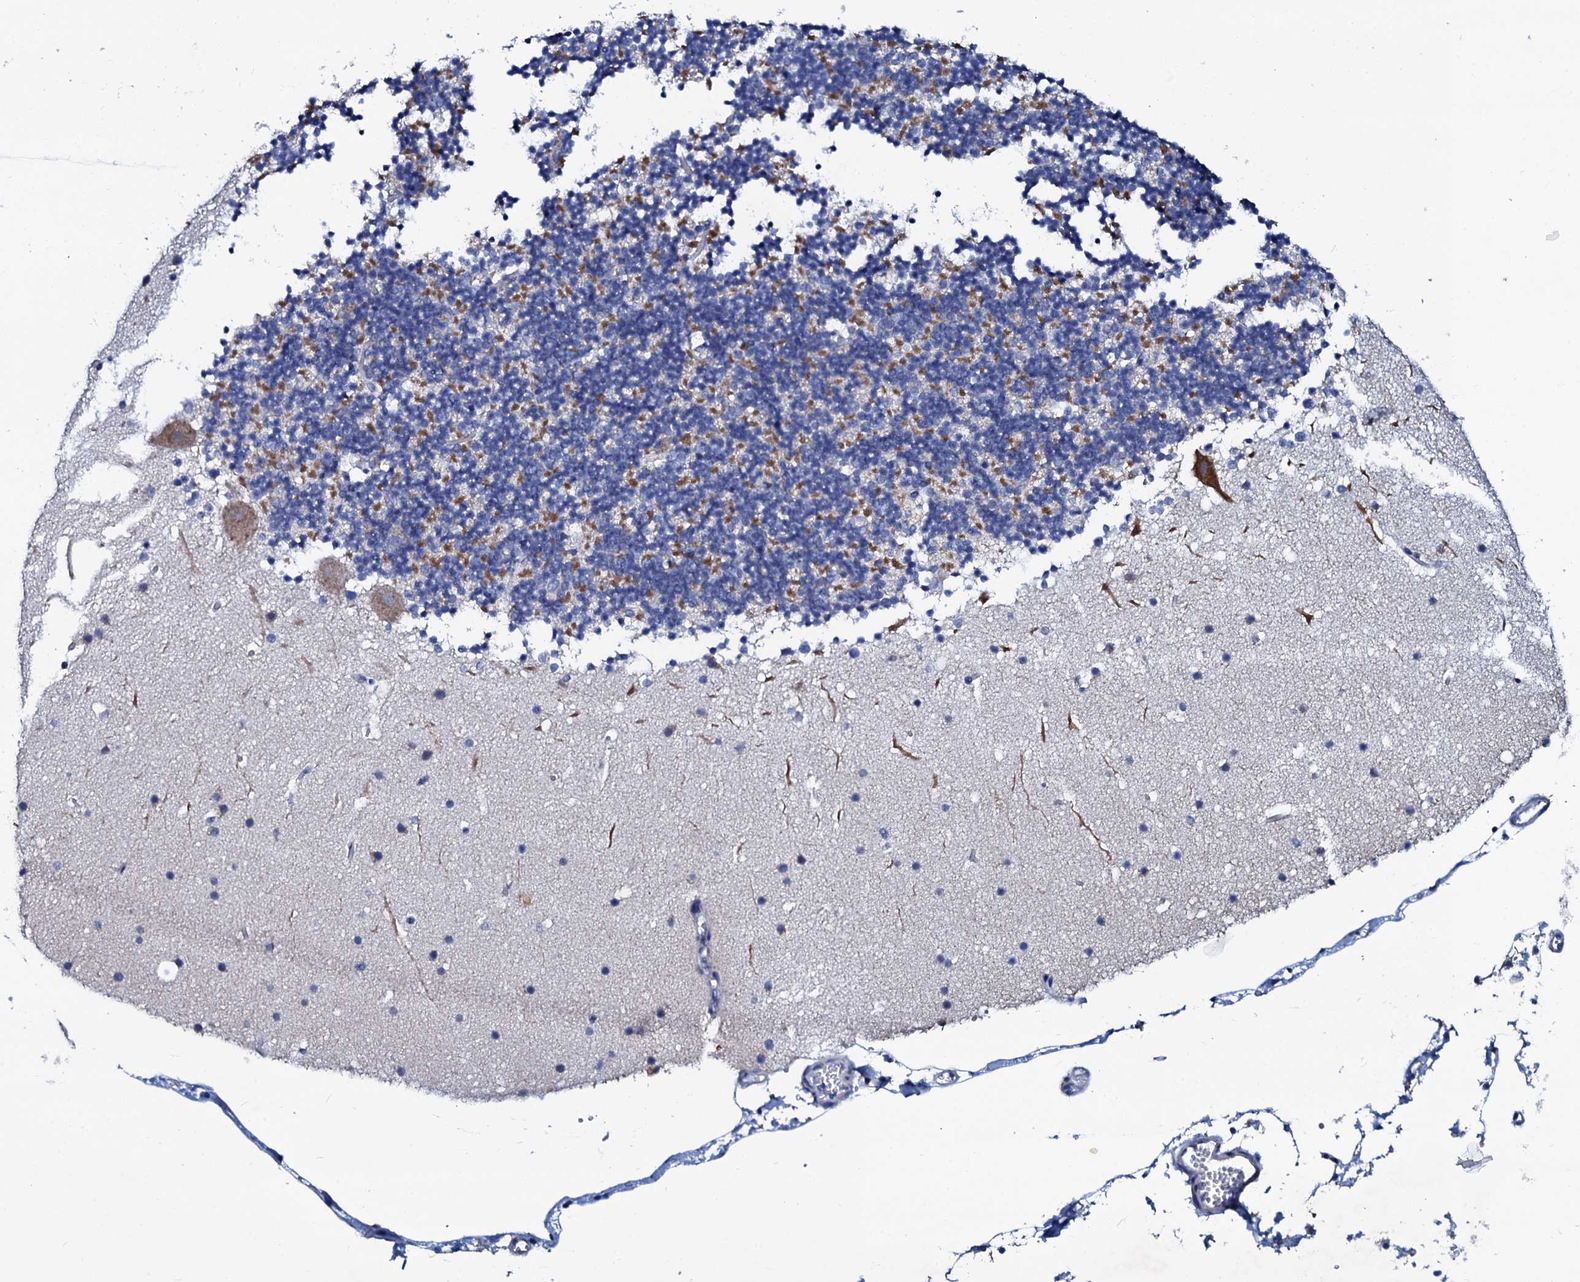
{"staining": {"intensity": "moderate", "quantity": "<25%", "location": "cytoplasmic/membranous"}, "tissue": "cerebellum", "cell_type": "Cells in granular layer", "image_type": "normal", "snomed": [{"axis": "morphology", "description": "Normal tissue, NOS"}, {"axis": "topography", "description": "Cerebellum"}], "caption": "Human cerebellum stained for a protein (brown) exhibits moderate cytoplasmic/membranous positive staining in about <25% of cells in granular layer.", "gene": "SLC37A4", "patient": {"sex": "male", "age": 57}}